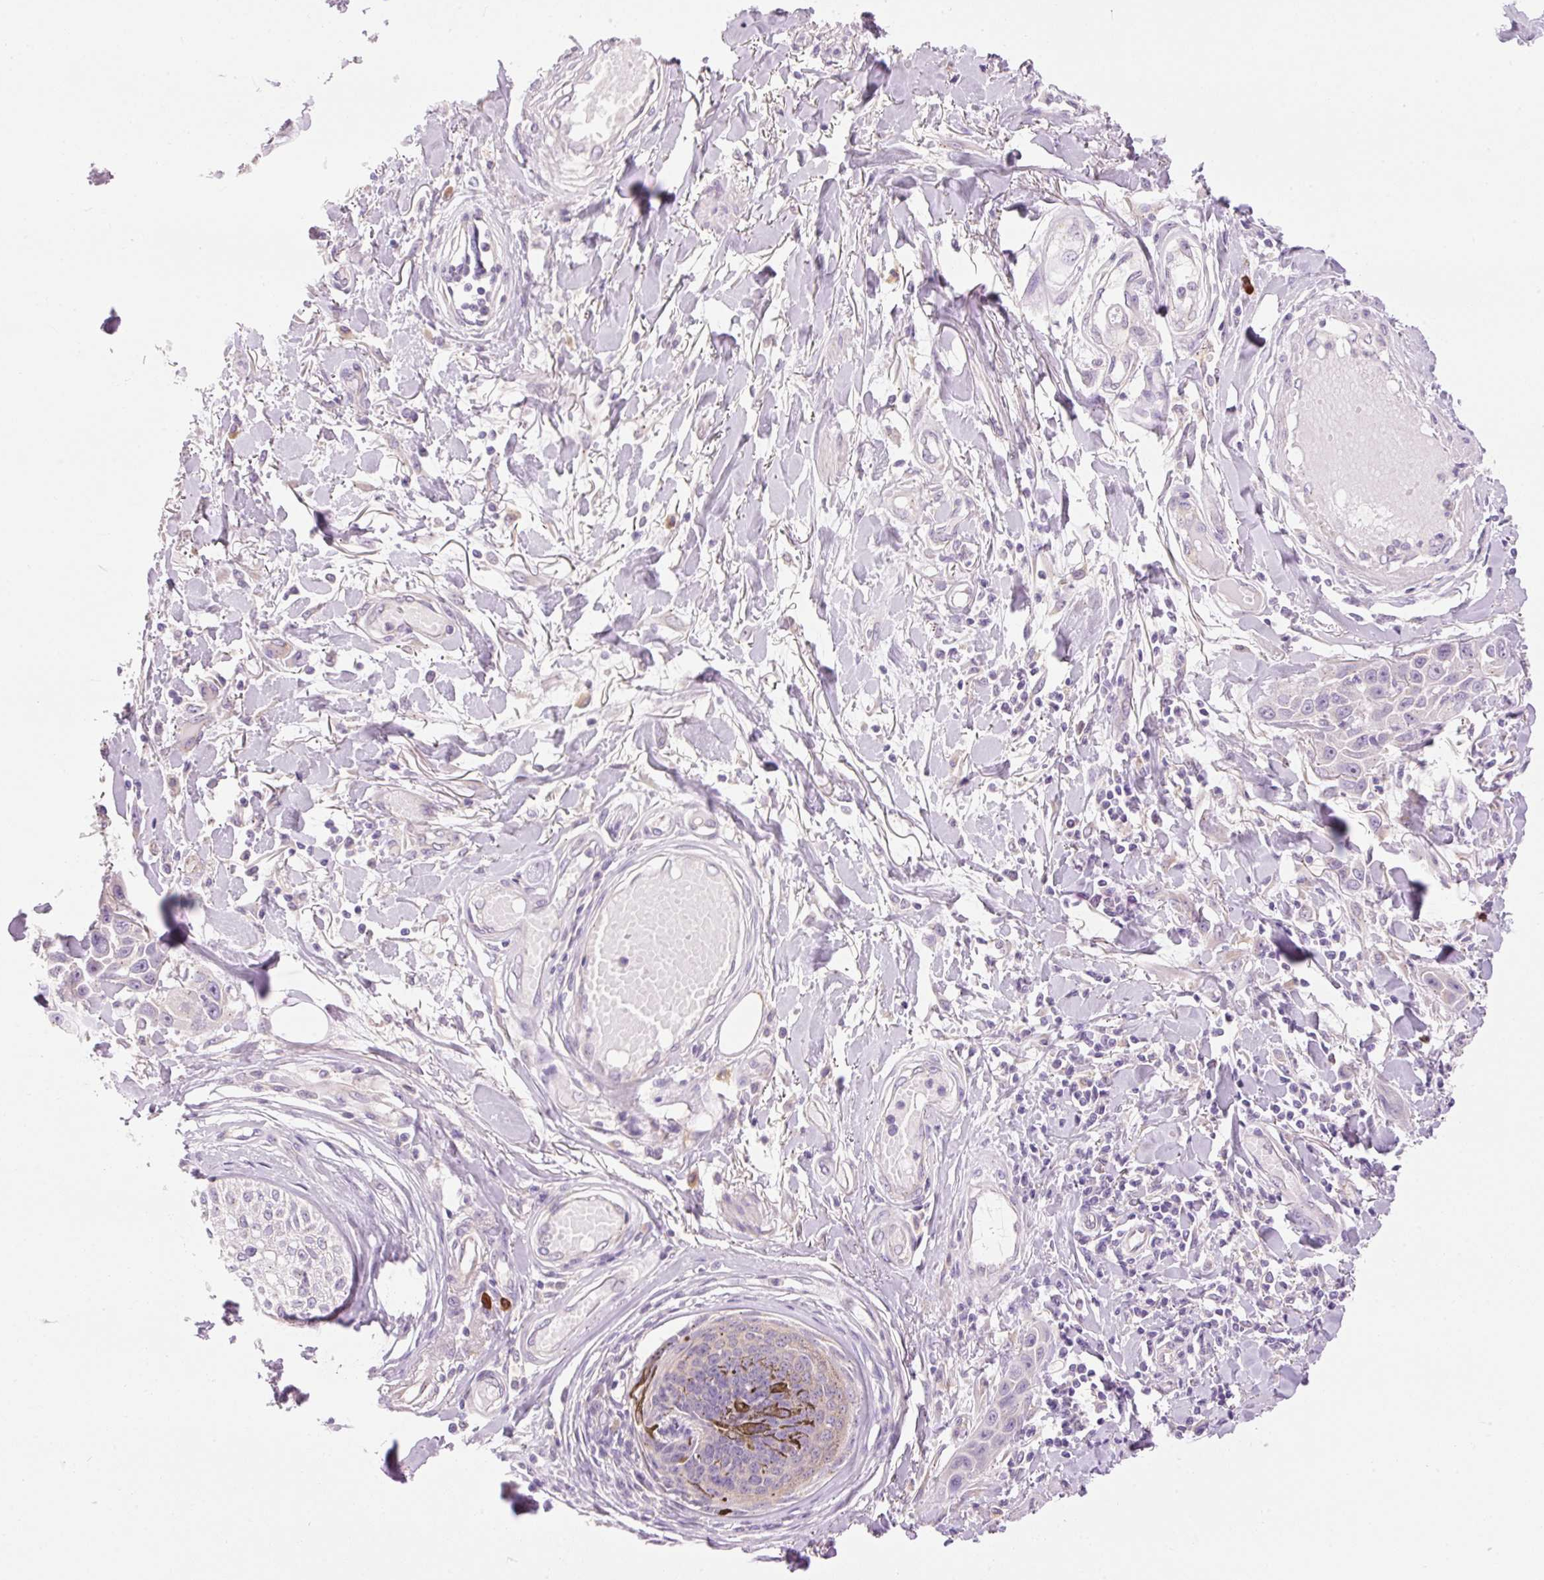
{"staining": {"intensity": "negative", "quantity": "none", "location": "none"}, "tissue": "skin cancer", "cell_type": "Tumor cells", "image_type": "cancer", "snomed": [{"axis": "morphology", "description": "Squamous cell carcinoma, NOS"}, {"axis": "topography", "description": "Skin"}], "caption": "Tumor cells show no significant expression in skin cancer (squamous cell carcinoma). The staining was performed using DAB to visualize the protein expression in brown, while the nuclei were stained in blue with hematoxylin (Magnification: 20x).", "gene": "PNPLA5", "patient": {"sex": "female", "age": 69}}